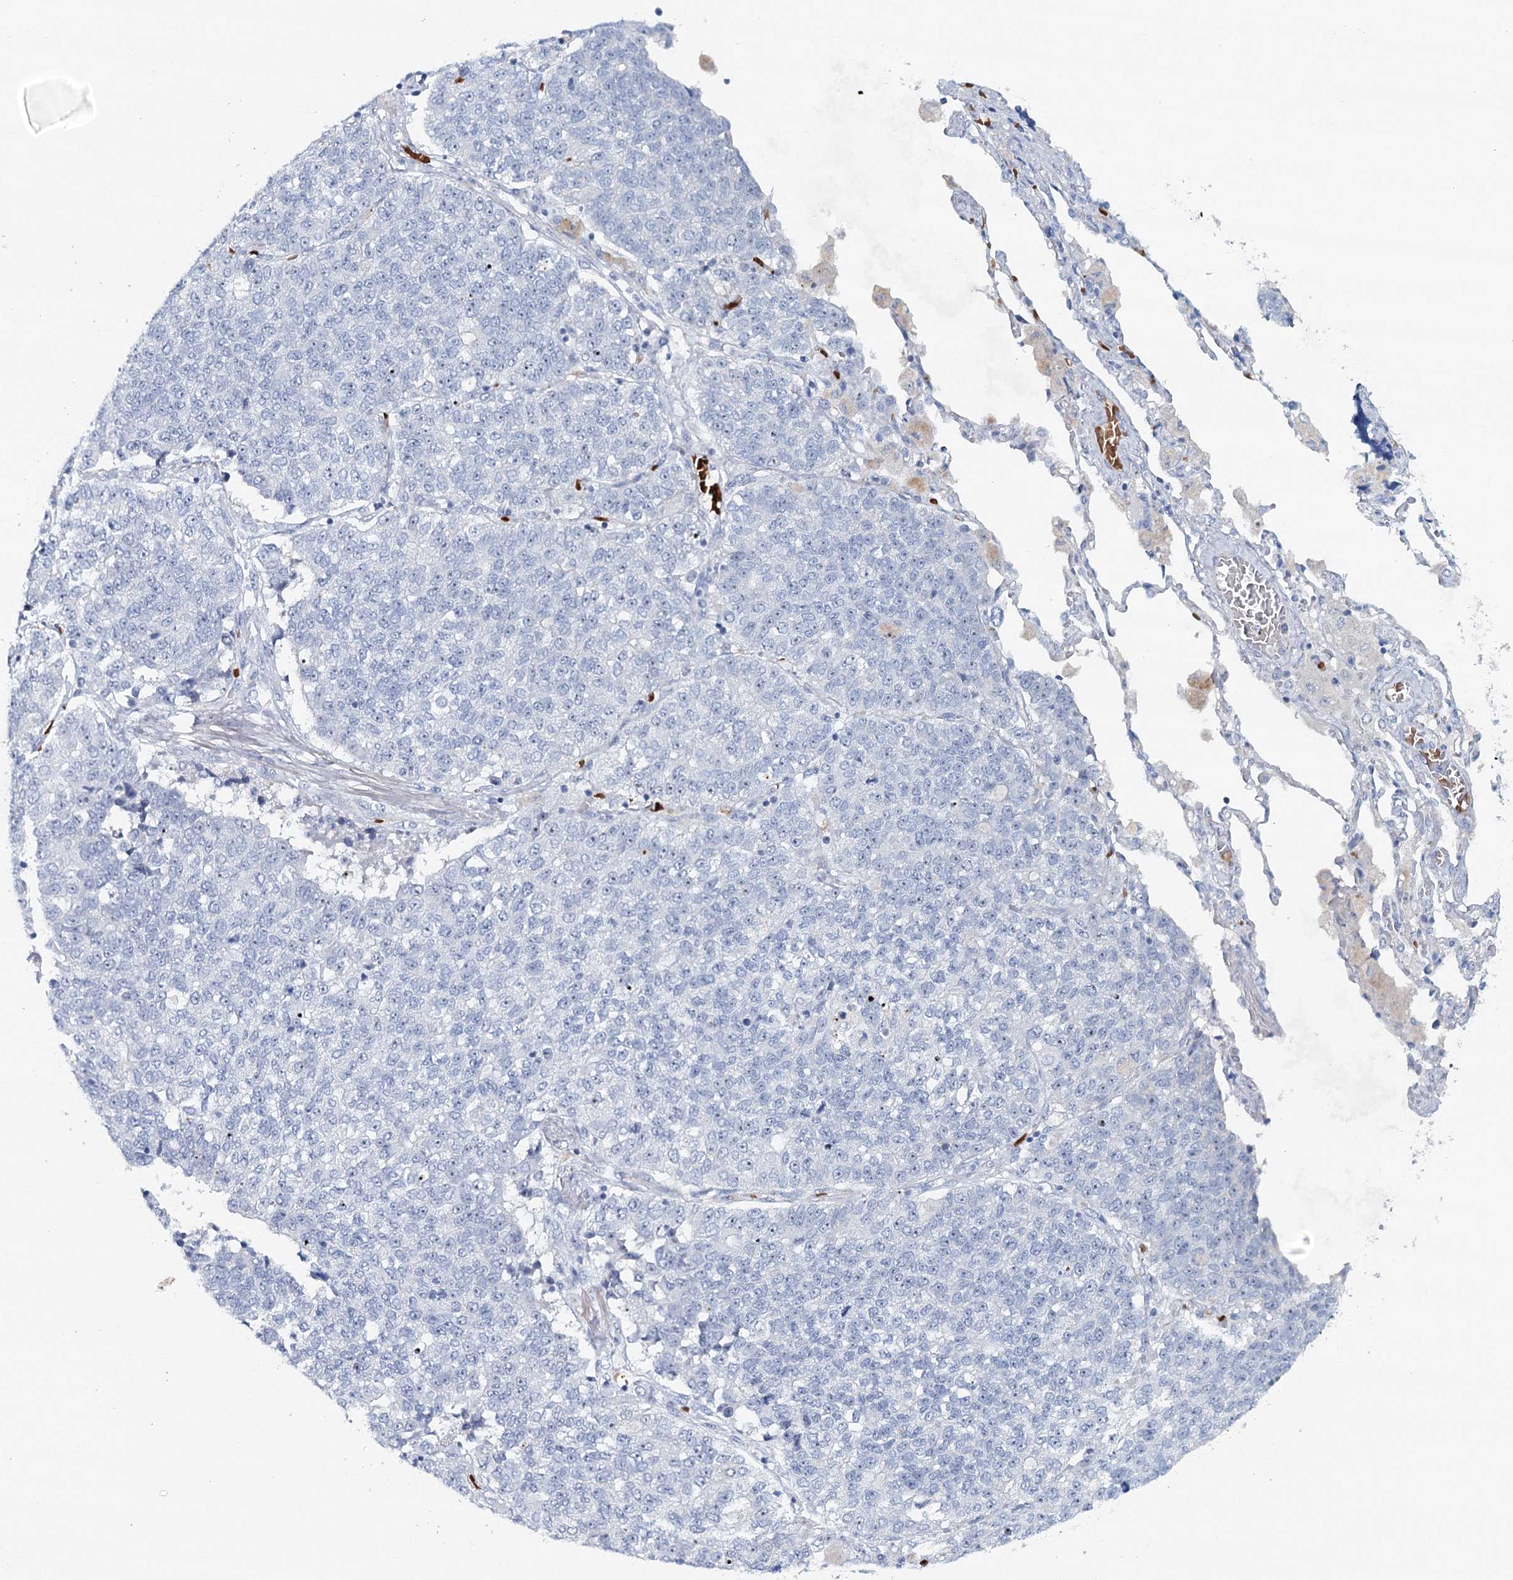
{"staining": {"intensity": "negative", "quantity": "none", "location": "none"}, "tissue": "lung cancer", "cell_type": "Tumor cells", "image_type": "cancer", "snomed": [{"axis": "morphology", "description": "Adenocarcinoma, NOS"}, {"axis": "topography", "description": "Lung"}], "caption": "Lung cancer (adenocarcinoma) was stained to show a protein in brown. There is no significant expression in tumor cells.", "gene": "RBM43", "patient": {"sex": "male", "age": 49}}